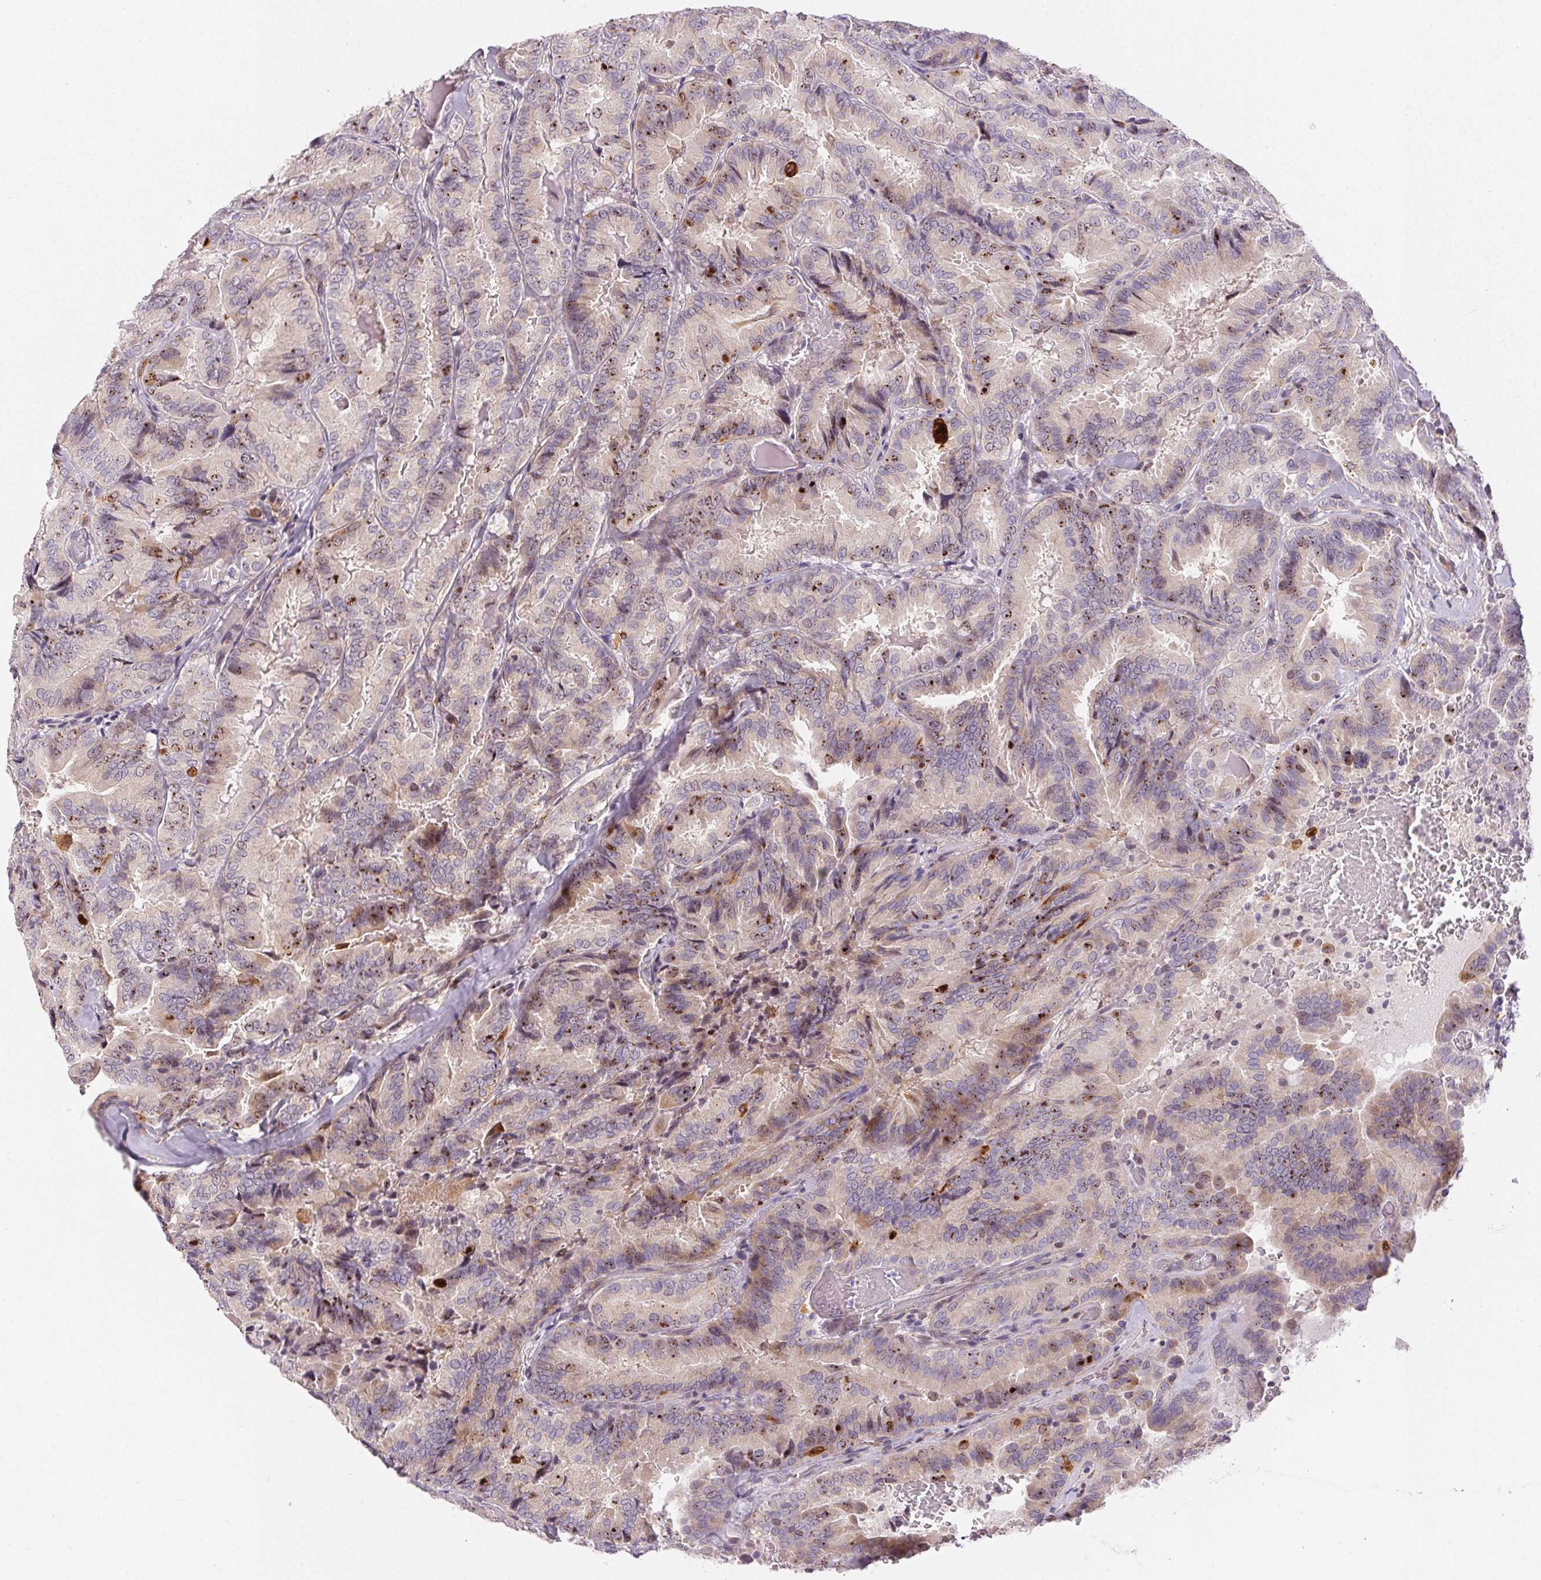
{"staining": {"intensity": "moderate", "quantity": "<25%", "location": "cytoplasmic/membranous,nuclear"}, "tissue": "thyroid cancer", "cell_type": "Tumor cells", "image_type": "cancer", "snomed": [{"axis": "morphology", "description": "Papillary adenocarcinoma, NOS"}, {"axis": "topography", "description": "Thyroid gland"}], "caption": "The immunohistochemical stain highlights moderate cytoplasmic/membranous and nuclear staining in tumor cells of papillary adenocarcinoma (thyroid) tissue. (DAB = brown stain, brightfield microscopy at high magnification).", "gene": "RPGRIP1", "patient": {"sex": "male", "age": 61}}